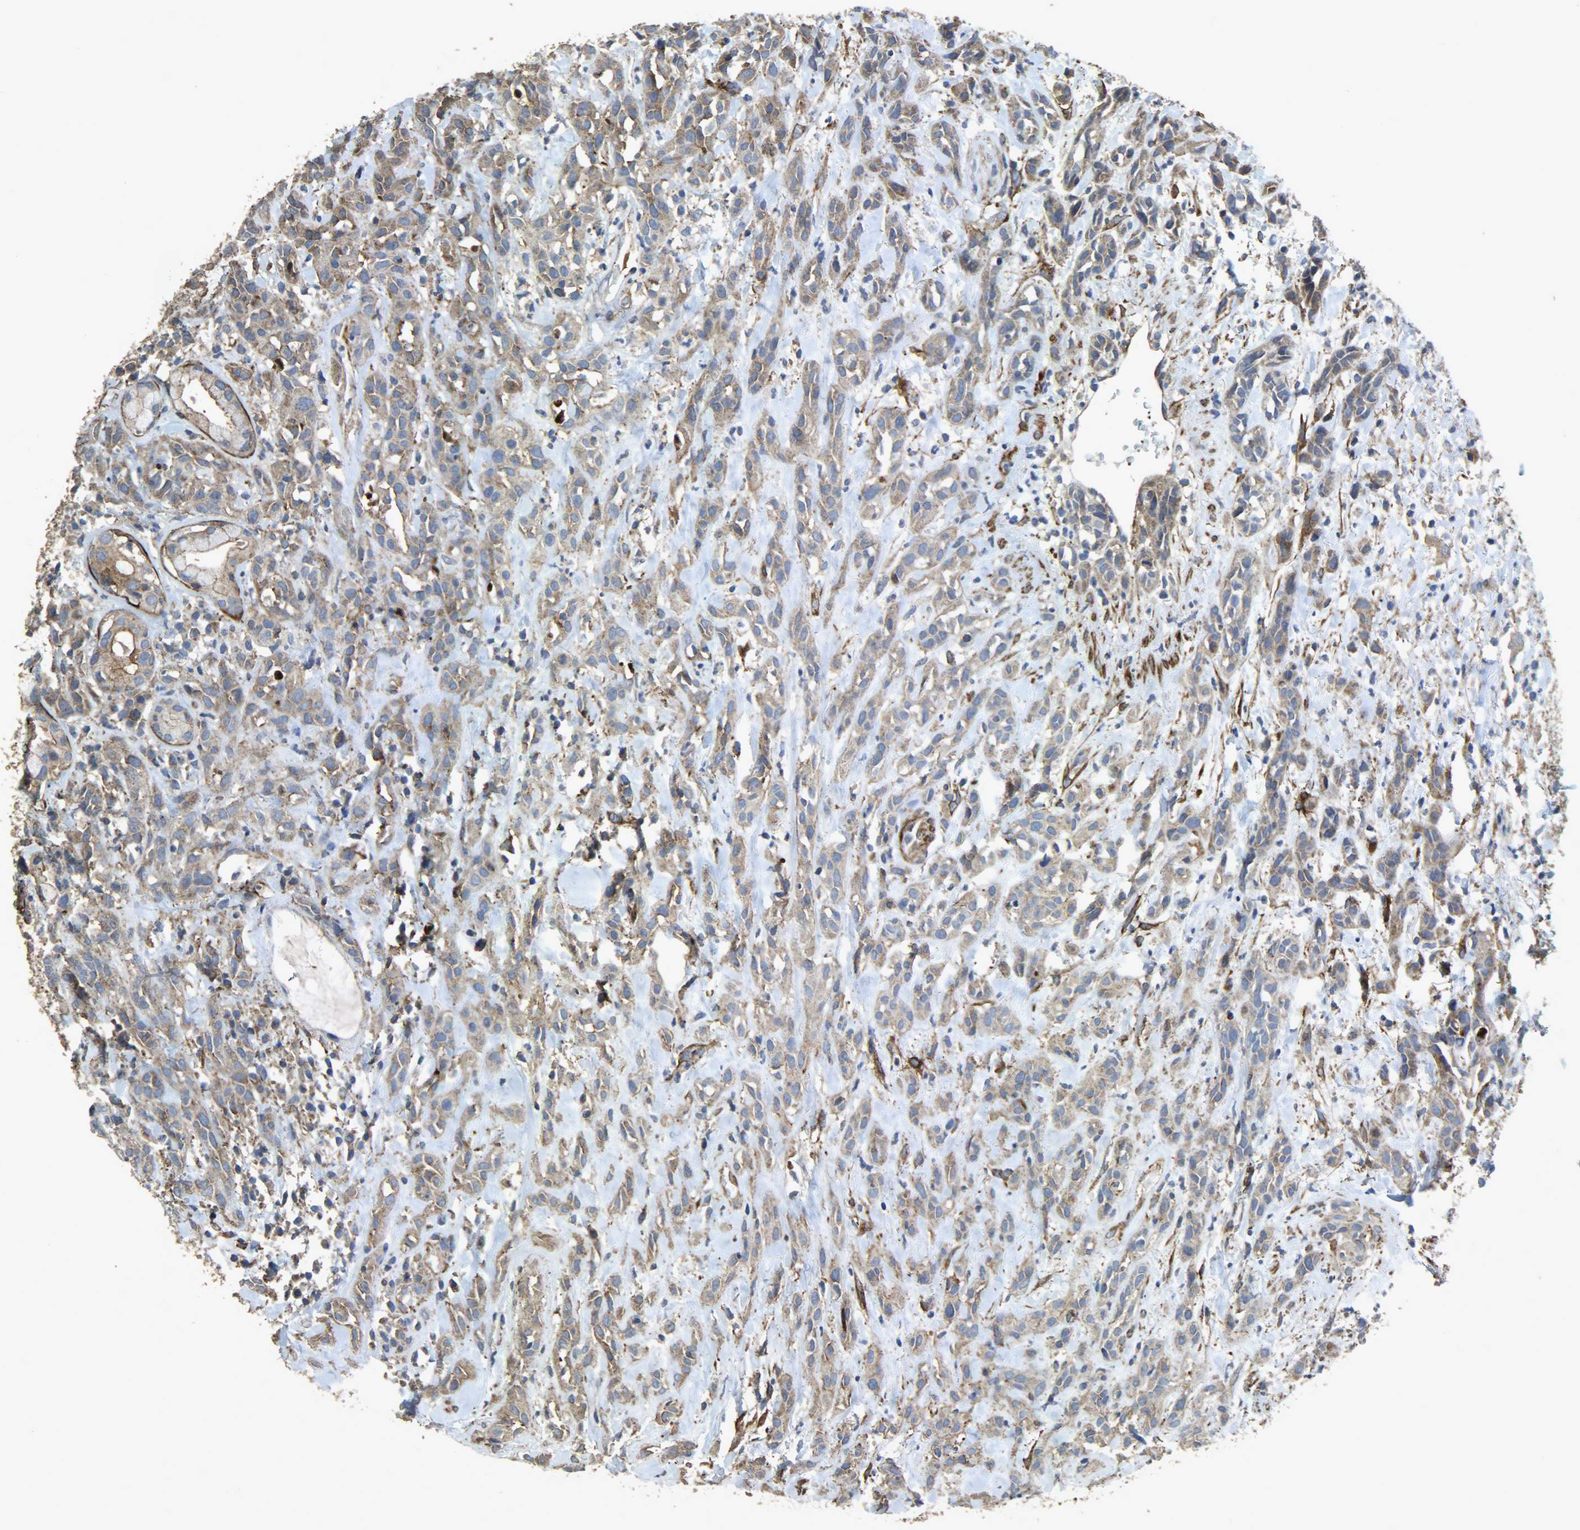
{"staining": {"intensity": "weak", "quantity": ">75%", "location": "cytoplasmic/membranous"}, "tissue": "head and neck cancer", "cell_type": "Tumor cells", "image_type": "cancer", "snomed": [{"axis": "morphology", "description": "Squamous cell carcinoma, NOS"}, {"axis": "topography", "description": "Head-Neck"}], "caption": "Protein positivity by IHC demonstrates weak cytoplasmic/membranous positivity in about >75% of tumor cells in head and neck cancer. (Stains: DAB in brown, nuclei in blue, Microscopy: brightfield microscopy at high magnification).", "gene": "TPM4", "patient": {"sex": "male", "age": 62}}